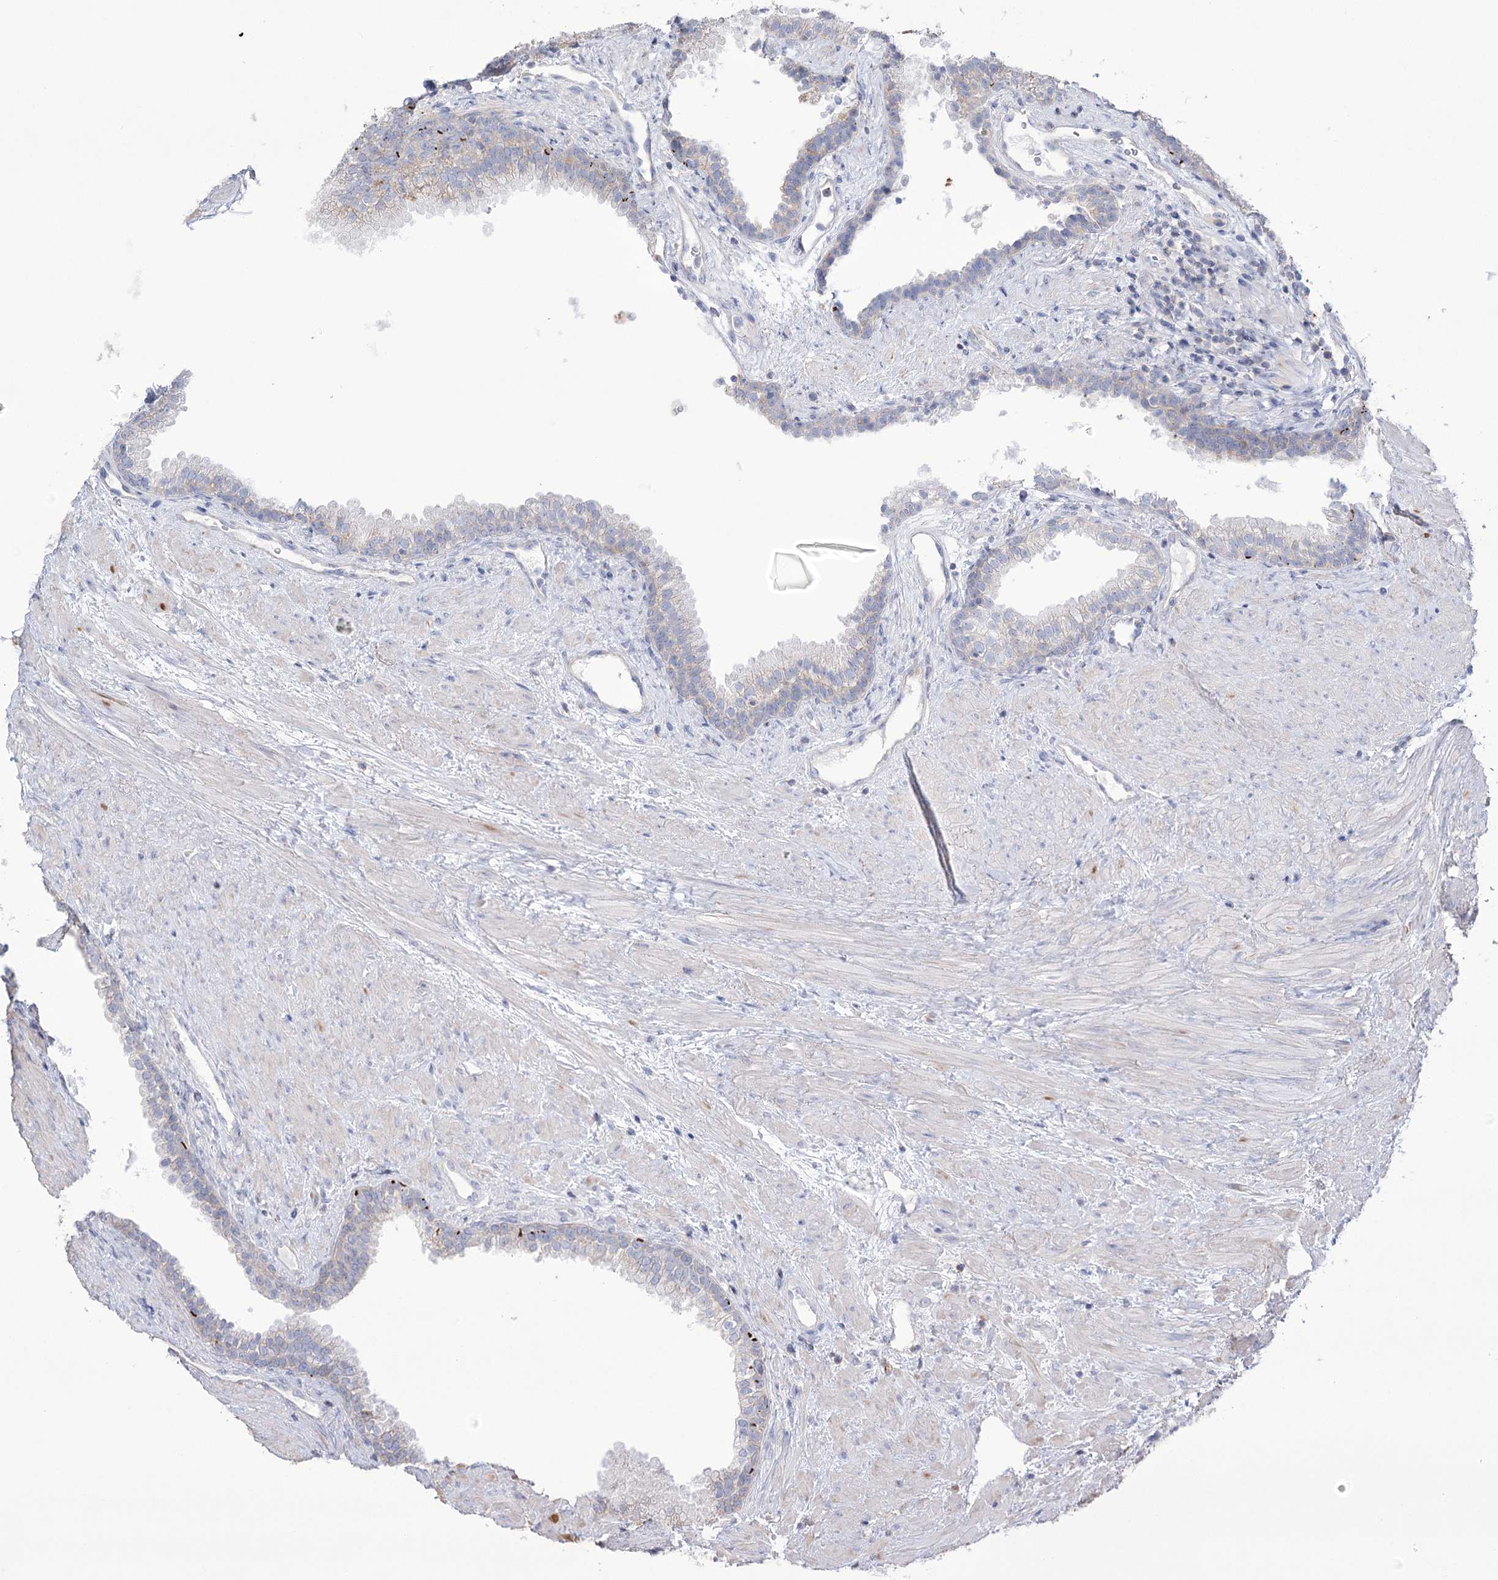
{"staining": {"intensity": "moderate", "quantity": "25%-75%", "location": "cytoplasmic/membranous"}, "tissue": "prostate", "cell_type": "Glandular cells", "image_type": "normal", "snomed": [{"axis": "morphology", "description": "Normal tissue, NOS"}, {"axis": "topography", "description": "Prostate"}], "caption": "Moderate cytoplasmic/membranous positivity for a protein is identified in approximately 25%-75% of glandular cells of normal prostate using IHC.", "gene": "FAM216A", "patient": {"sex": "male", "age": 76}}